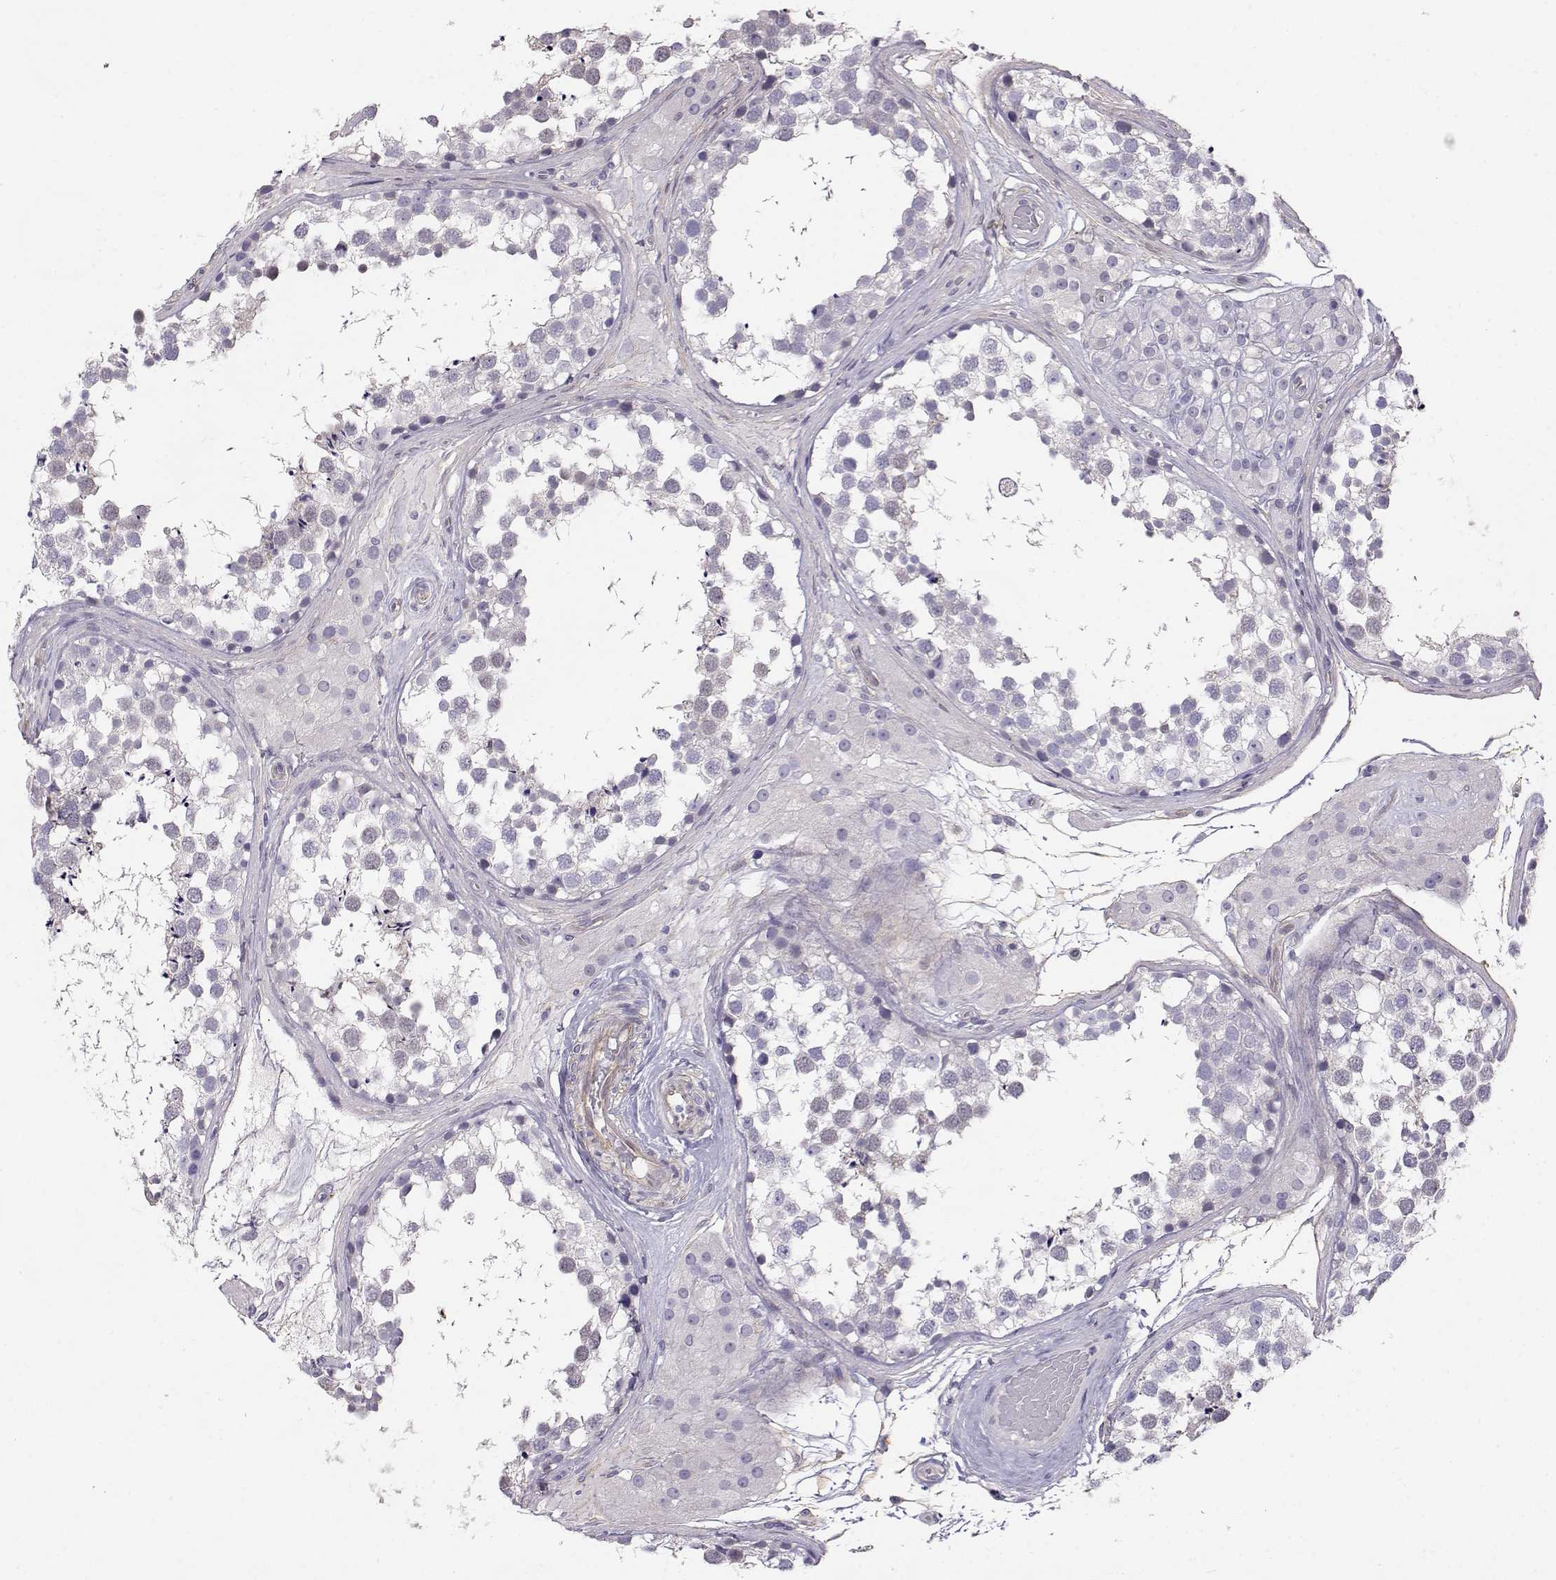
{"staining": {"intensity": "negative", "quantity": "none", "location": "none"}, "tissue": "testis", "cell_type": "Cells in seminiferous ducts", "image_type": "normal", "snomed": [{"axis": "morphology", "description": "Normal tissue, NOS"}, {"axis": "morphology", "description": "Seminoma, NOS"}, {"axis": "topography", "description": "Testis"}], "caption": "Immunohistochemical staining of normal testis shows no significant staining in cells in seminiferous ducts.", "gene": "ENDOU", "patient": {"sex": "male", "age": 65}}